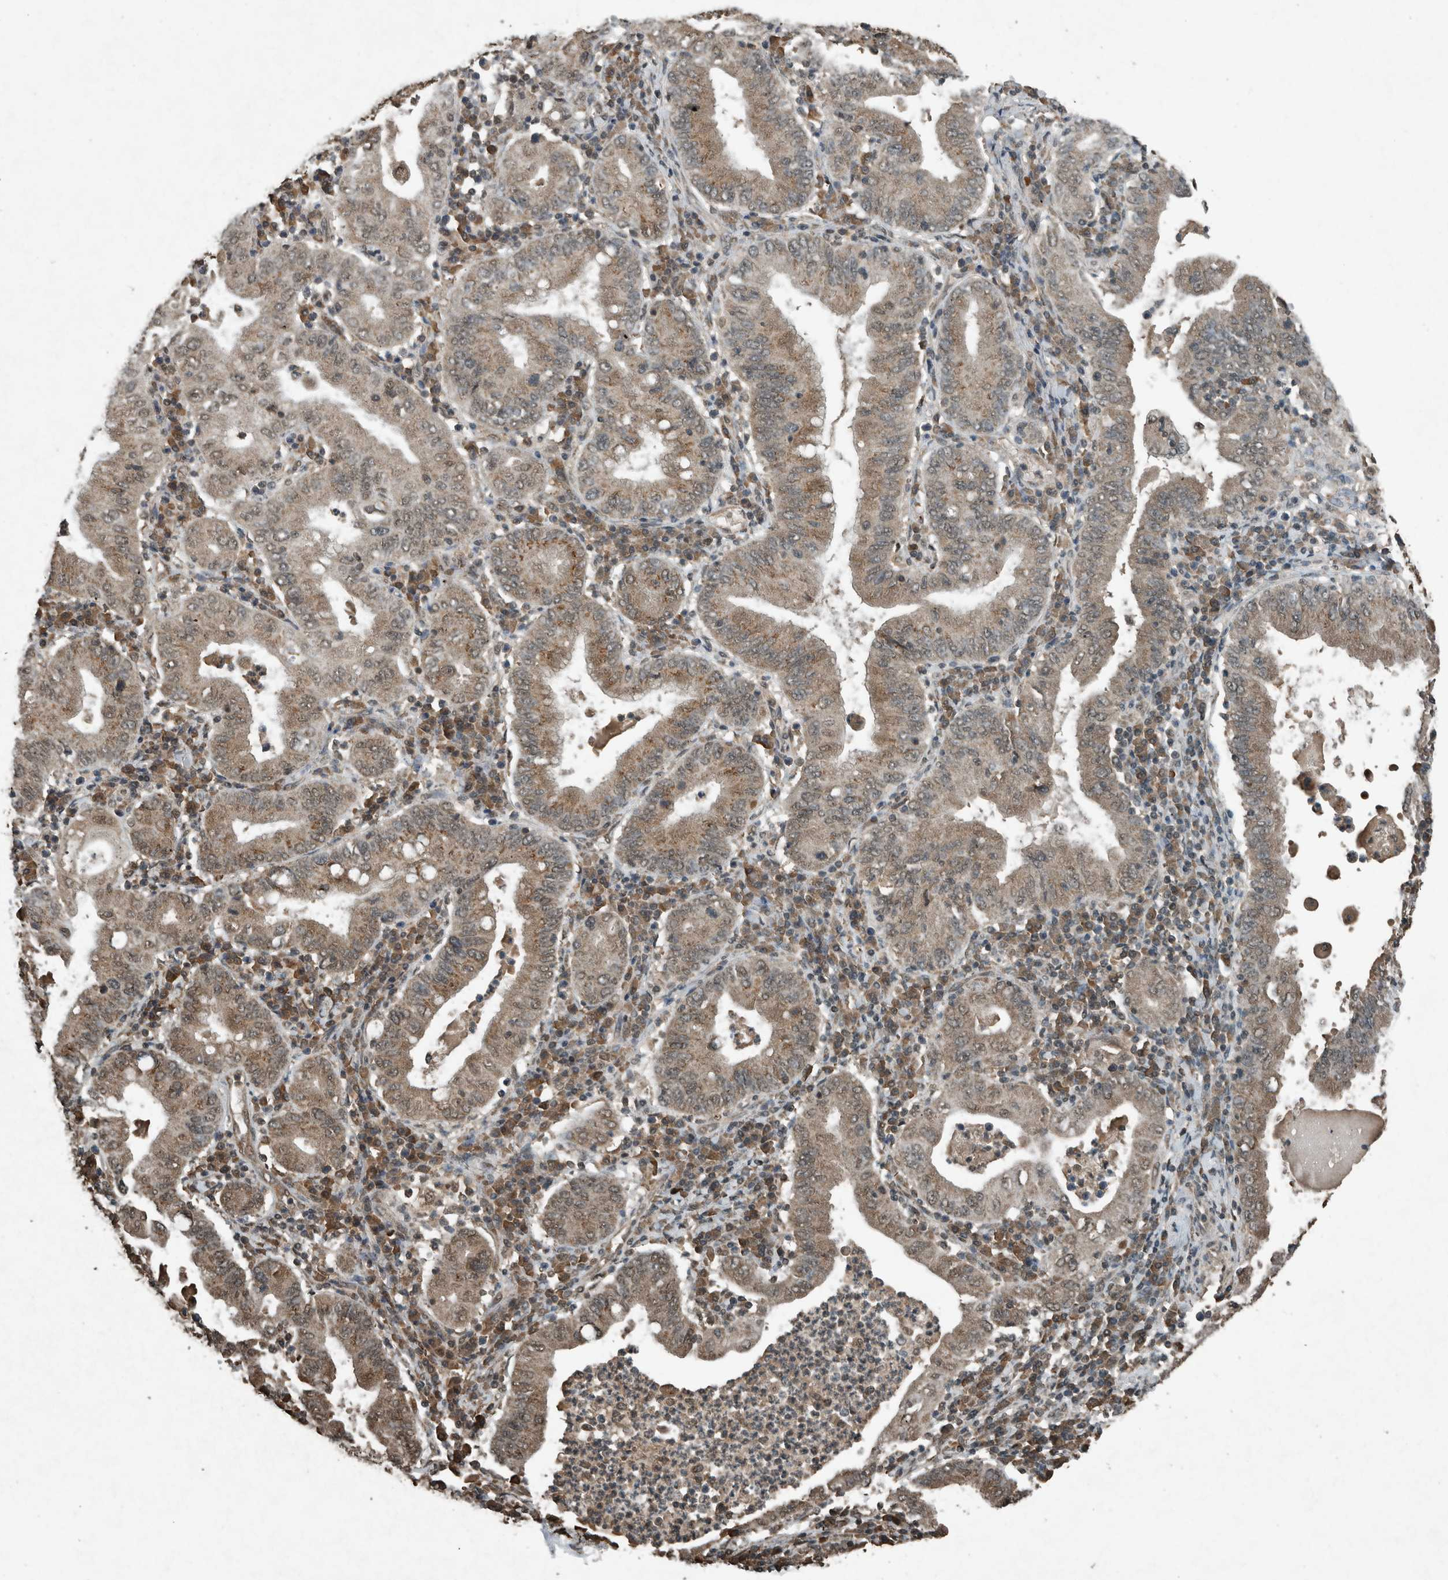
{"staining": {"intensity": "moderate", "quantity": "25%-75%", "location": "cytoplasmic/membranous,nuclear"}, "tissue": "stomach cancer", "cell_type": "Tumor cells", "image_type": "cancer", "snomed": [{"axis": "morphology", "description": "Normal tissue, NOS"}, {"axis": "morphology", "description": "Adenocarcinoma, NOS"}, {"axis": "topography", "description": "Esophagus"}, {"axis": "topography", "description": "Stomach, upper"}, {"axis": "topography", "description": "Peripheral nerve tissue"}], "caption": "IHC photomicrograph of adenocarcinoma (stomach) stained for a protein (brown), which shows medium levels of moderate cytoplasmic/membranous and nuclear staining in approximately 25%-75% of tumor cells.", "gene": "ARHGEF12", "patient": {"sex": "male", "age": 62}}